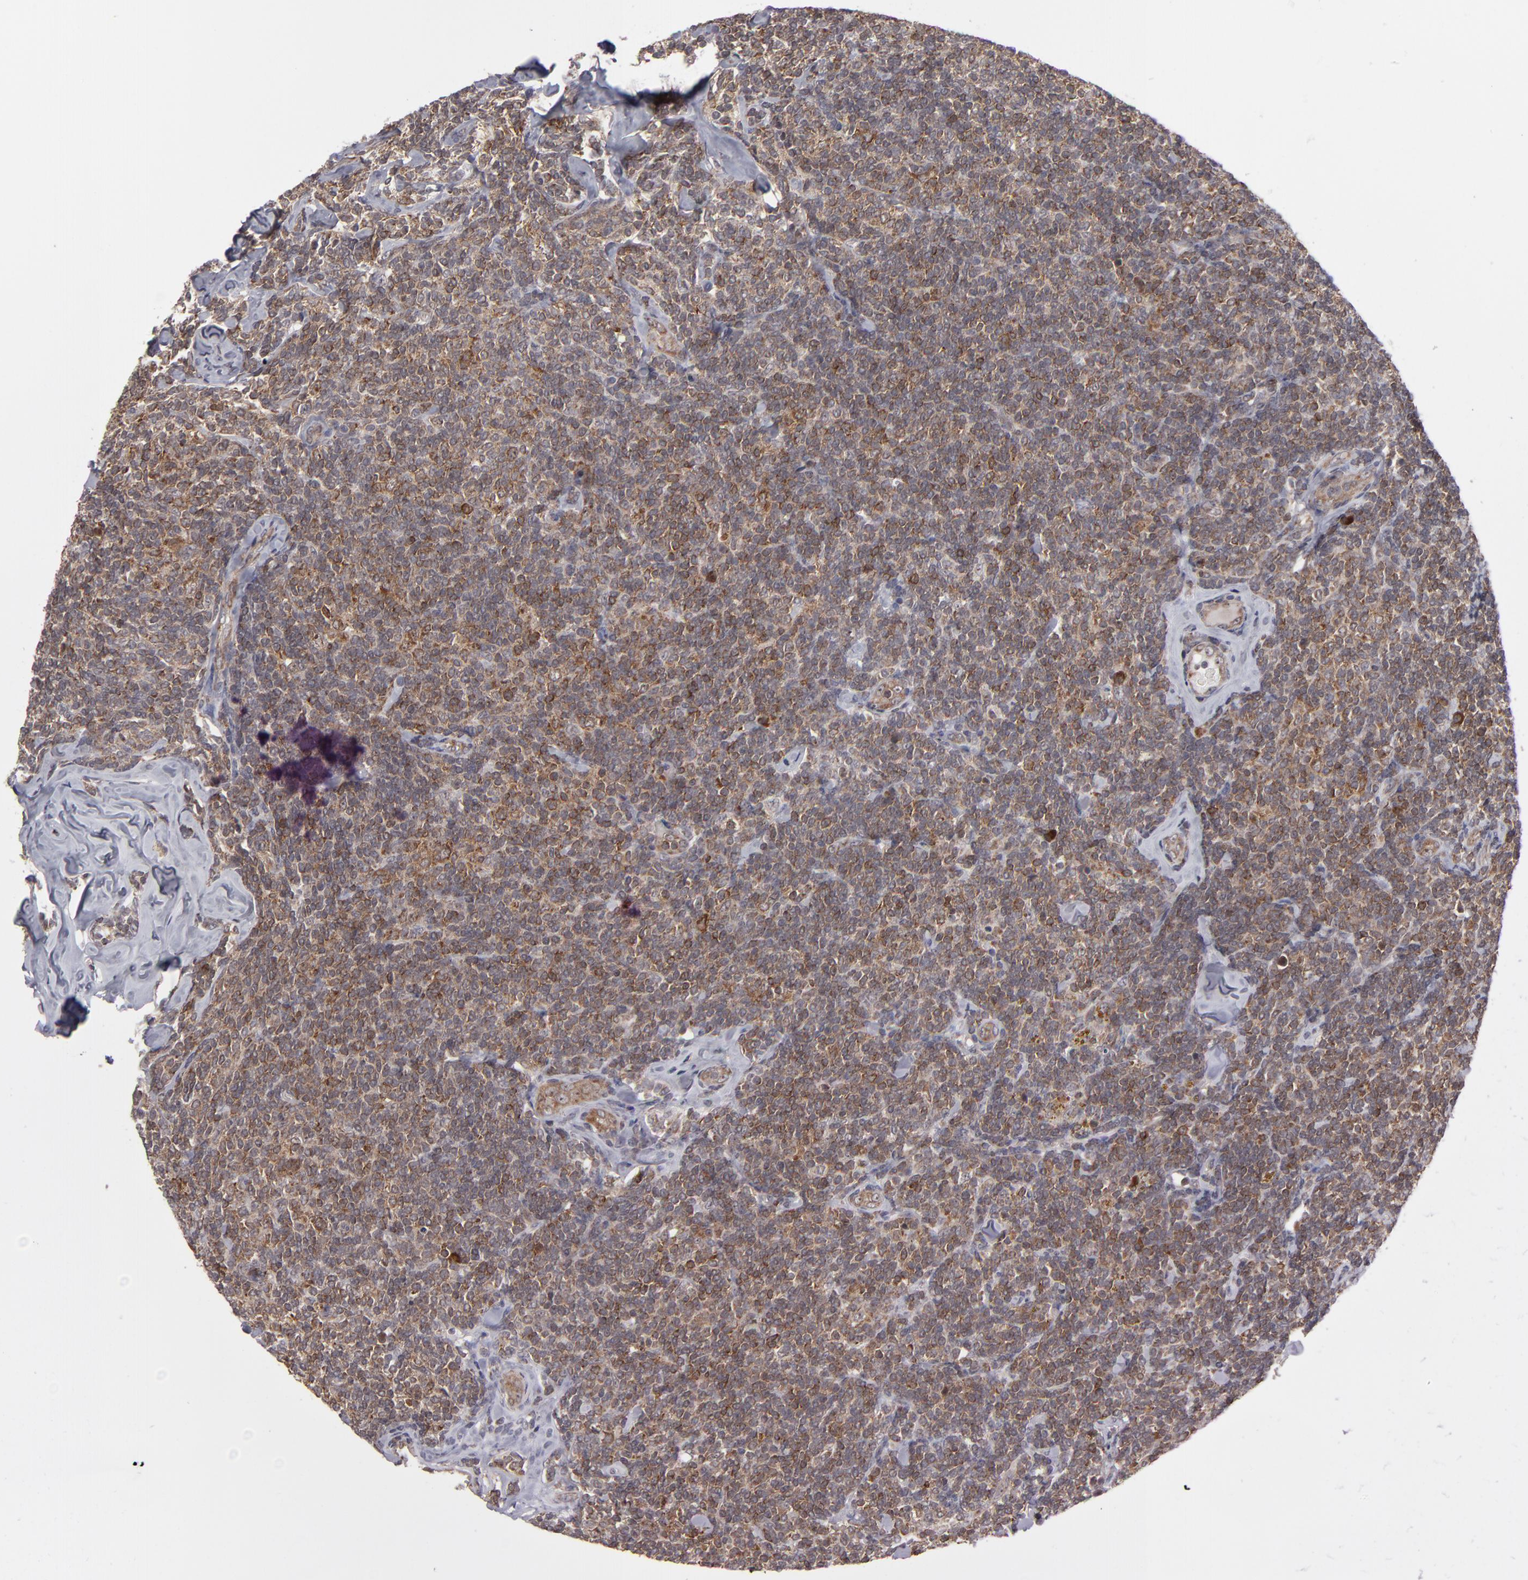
{"staining": {"intensity": "strong", "quantity": ">75%", "location": "cytoplasmic/membranous"}, "tissue": "lymphoma", "cell_type": "Tumor cells", "image_type": "cancer", "snomed": [{"axis": "morphology", "description": "Malignant lymphoma, non-Hodgkin's type, Low grade"}, {"axis": "topography", "description": "Lymph node"}], "caption": "Immunohistochemical staining of human low-grade malignant lymphoma, non-Hodgkin's type shows strong cytoplasmic/membranous protein positivity in about >75% of tumor cells. The staining was performed using DAB (3,3'-diaminobenzidine) to visualize the protein expression in brown, while the nuclei were stained in blue with hematoxylin (Magnification: 20x).", "gene": "GLCCI1", "patient": {"sex": "female", "age": 56}}